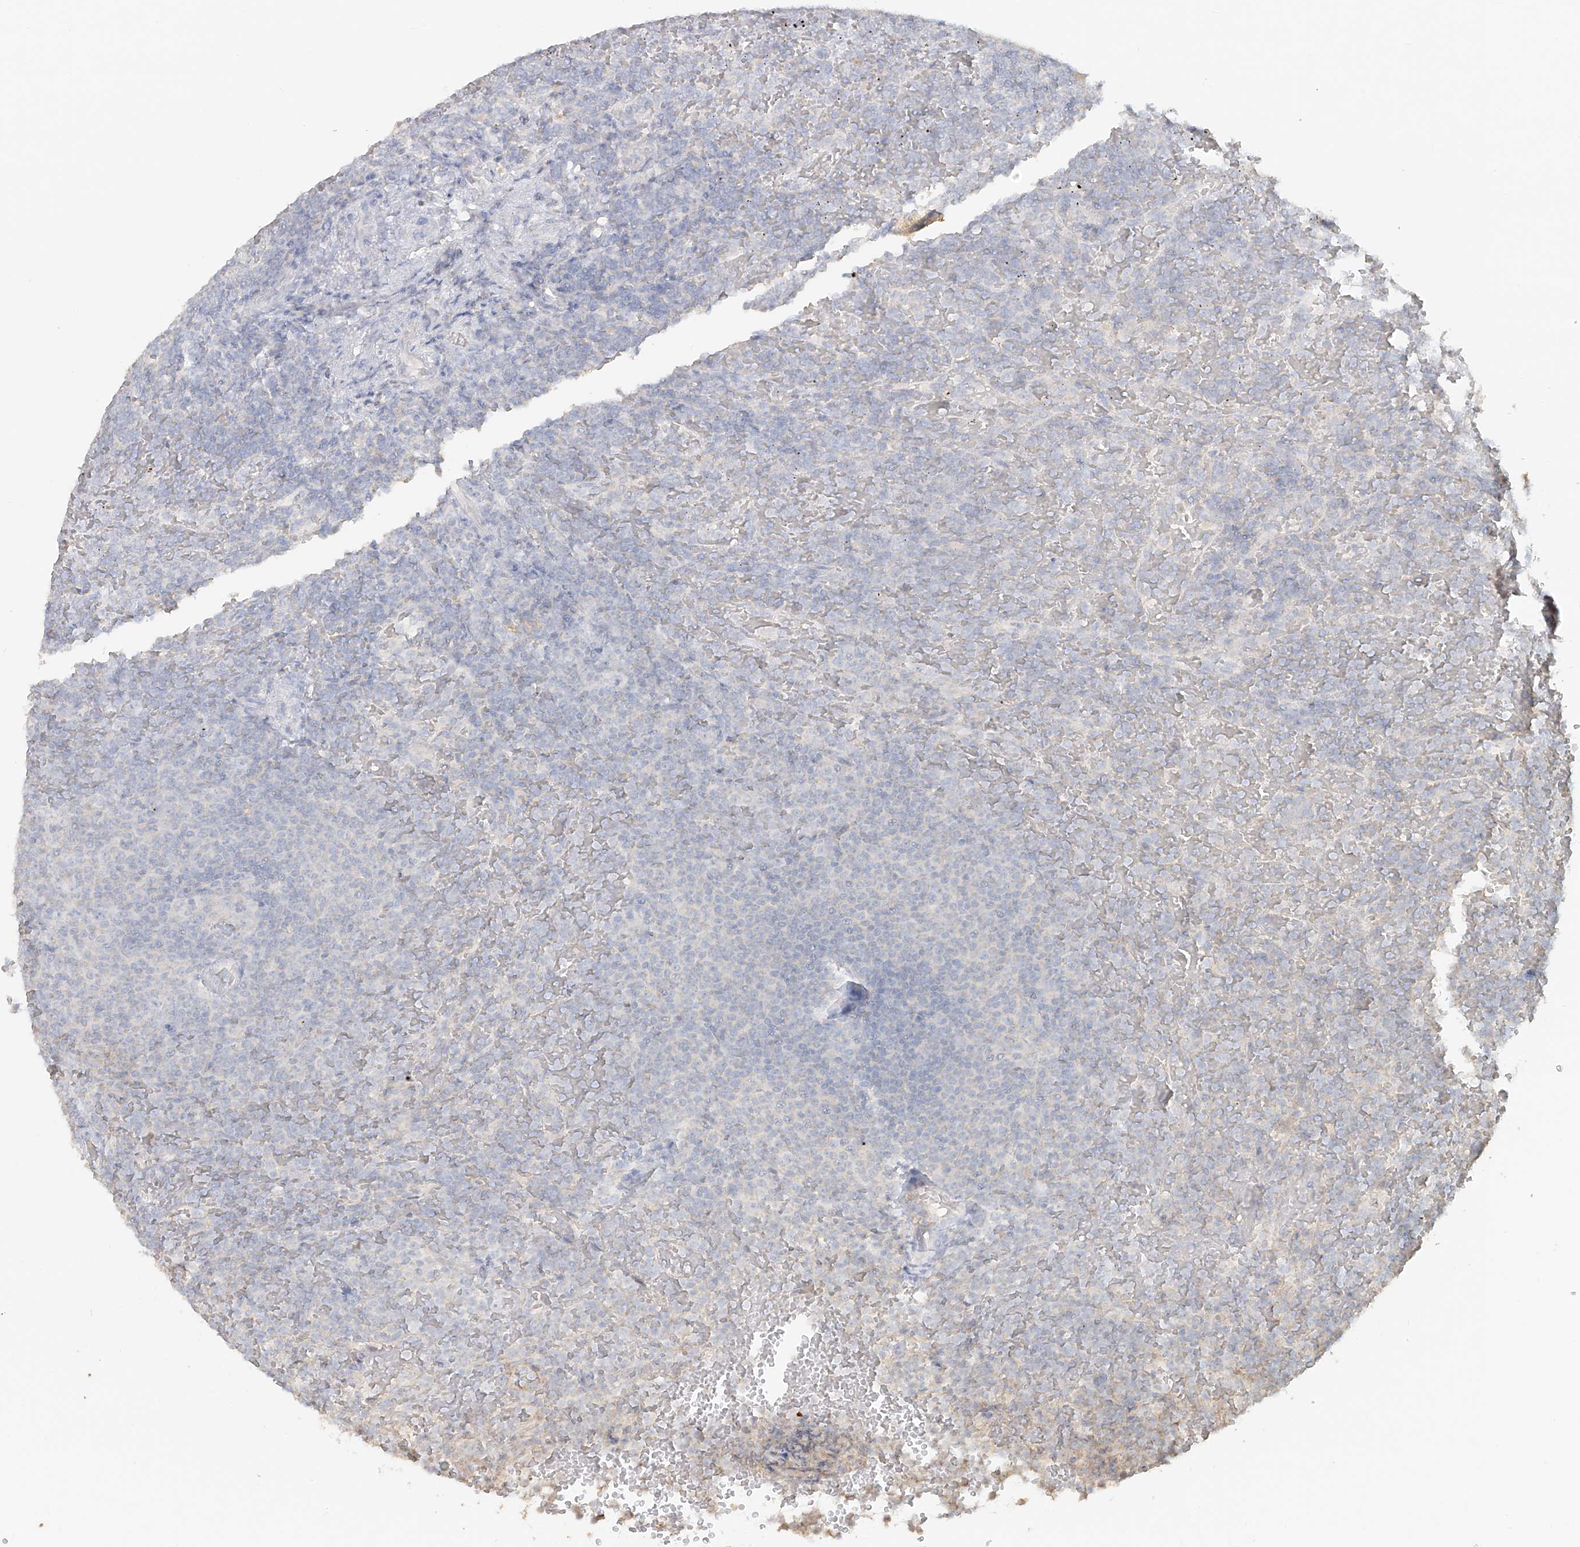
{"staining": {"intensity": "negative", "quantity": "none", "location": "none"}, "tissue": "lymphoma", "cell_type": "Tumor cells", "image_type": "cancer", "snomed": [{"axis": "morphology", "description": "Malignant lymphoma, non-Hodgkin's type, Low grade"}, {"axis": "topography", "description": "Spleen"}], "caption": "Tumor cells show no significant protein expression in lymphoma. (Immunohistochemistry (ihc), brightfield microscopy, high magnification).", "gene": "NPHS1", "patient": {"sex": "female", "age": 77}}